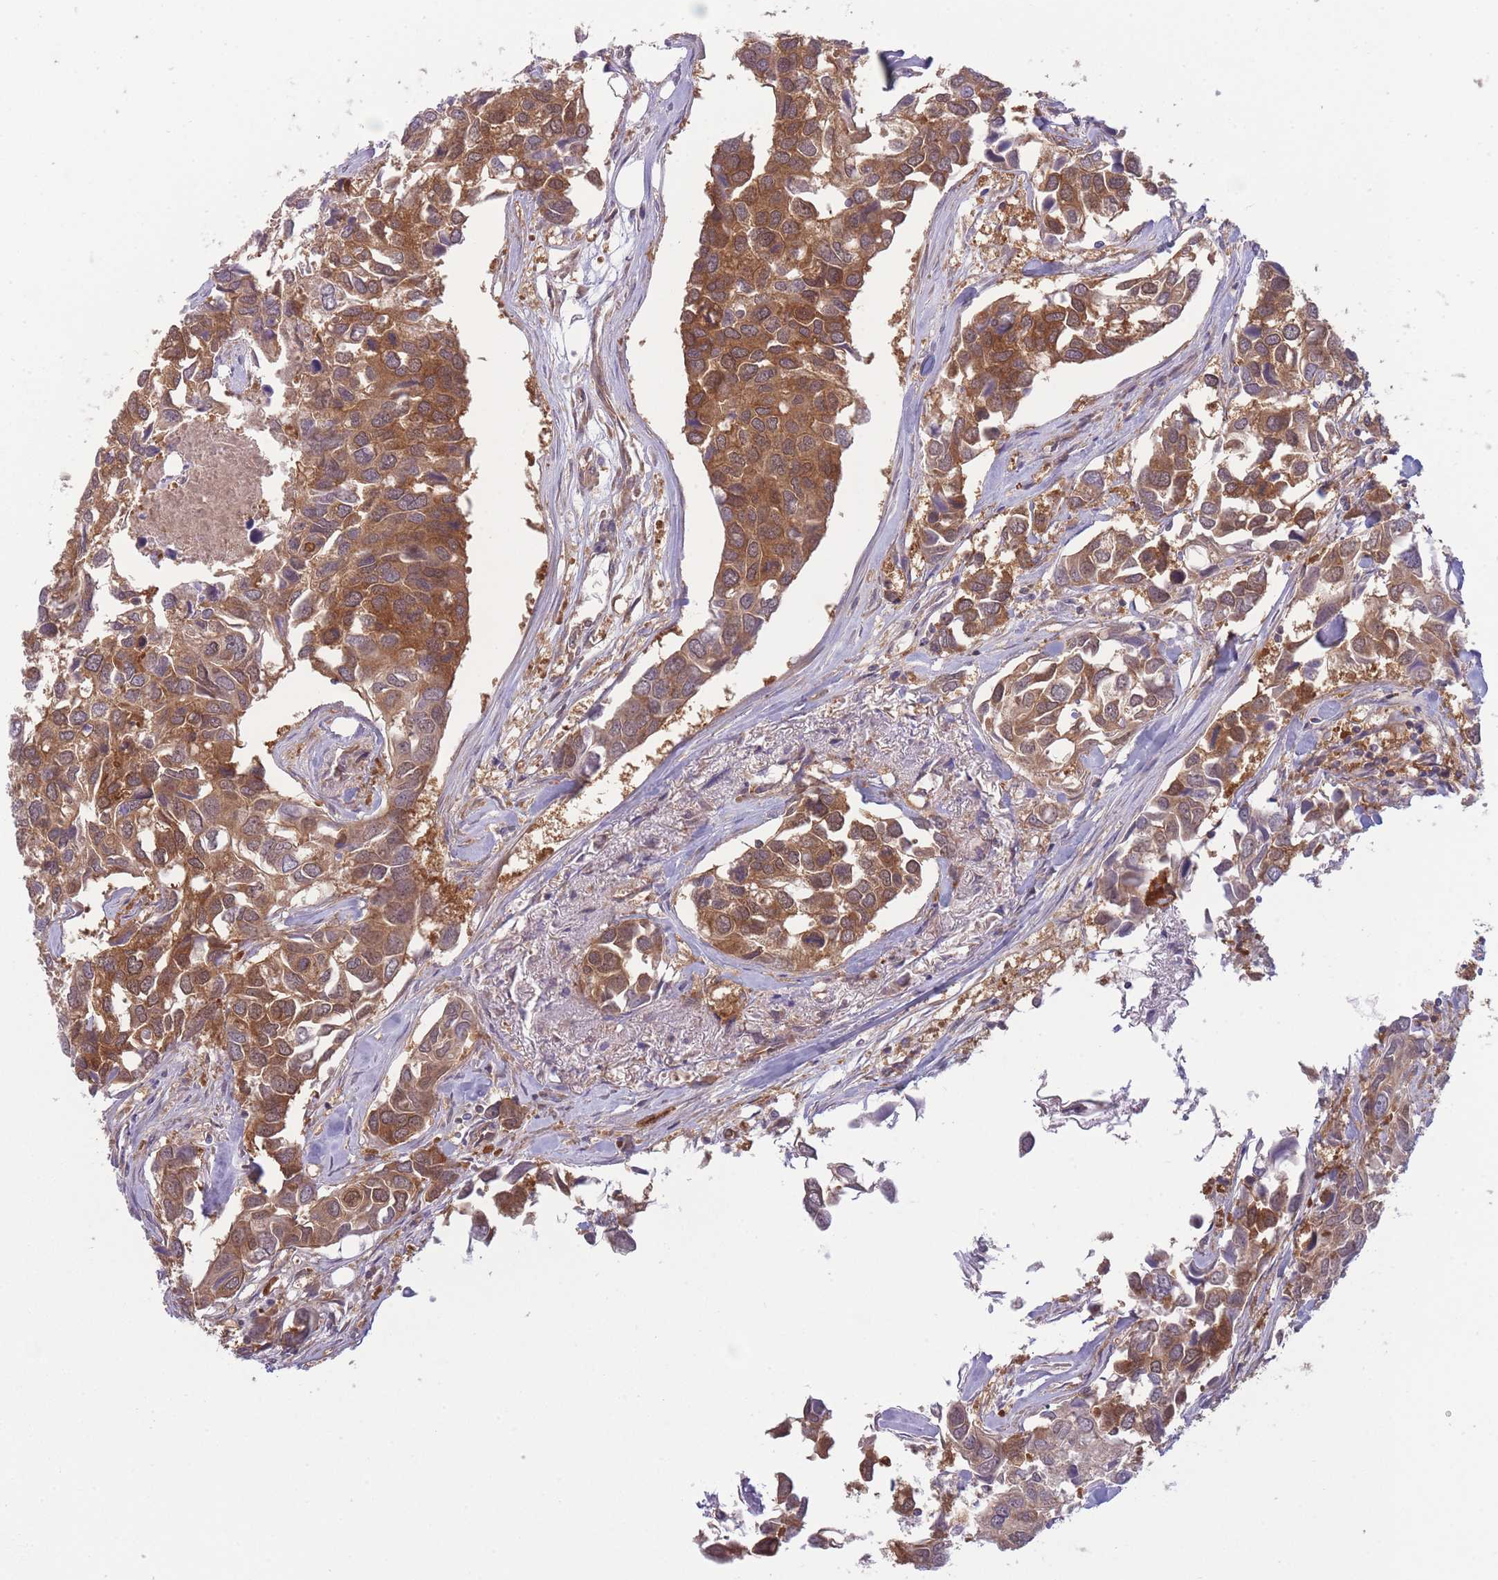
{"staining": {"intensity": "moderate", "quantity": ">75%", "location": "cytoplasmic/membranous"}, "tissue": "breast cancer", "cell_type": "Tumor cells", "image_type": "cancer", "snomed": [{"axis": "morphology", "description": "Duct carcinoma"}, {"axis": "topography", "description": "Breast"}], "caption": "IHC histopathology image of human breast cancer (infiltrating ductal carcinoma) stained for a protein (brown), which shows medium levels of moderate cytoplasmic/membranous staining in approximately >75% of tumor cells.", "gene": "PFDN6", "patient": {"sex": "female", "age": 83}}